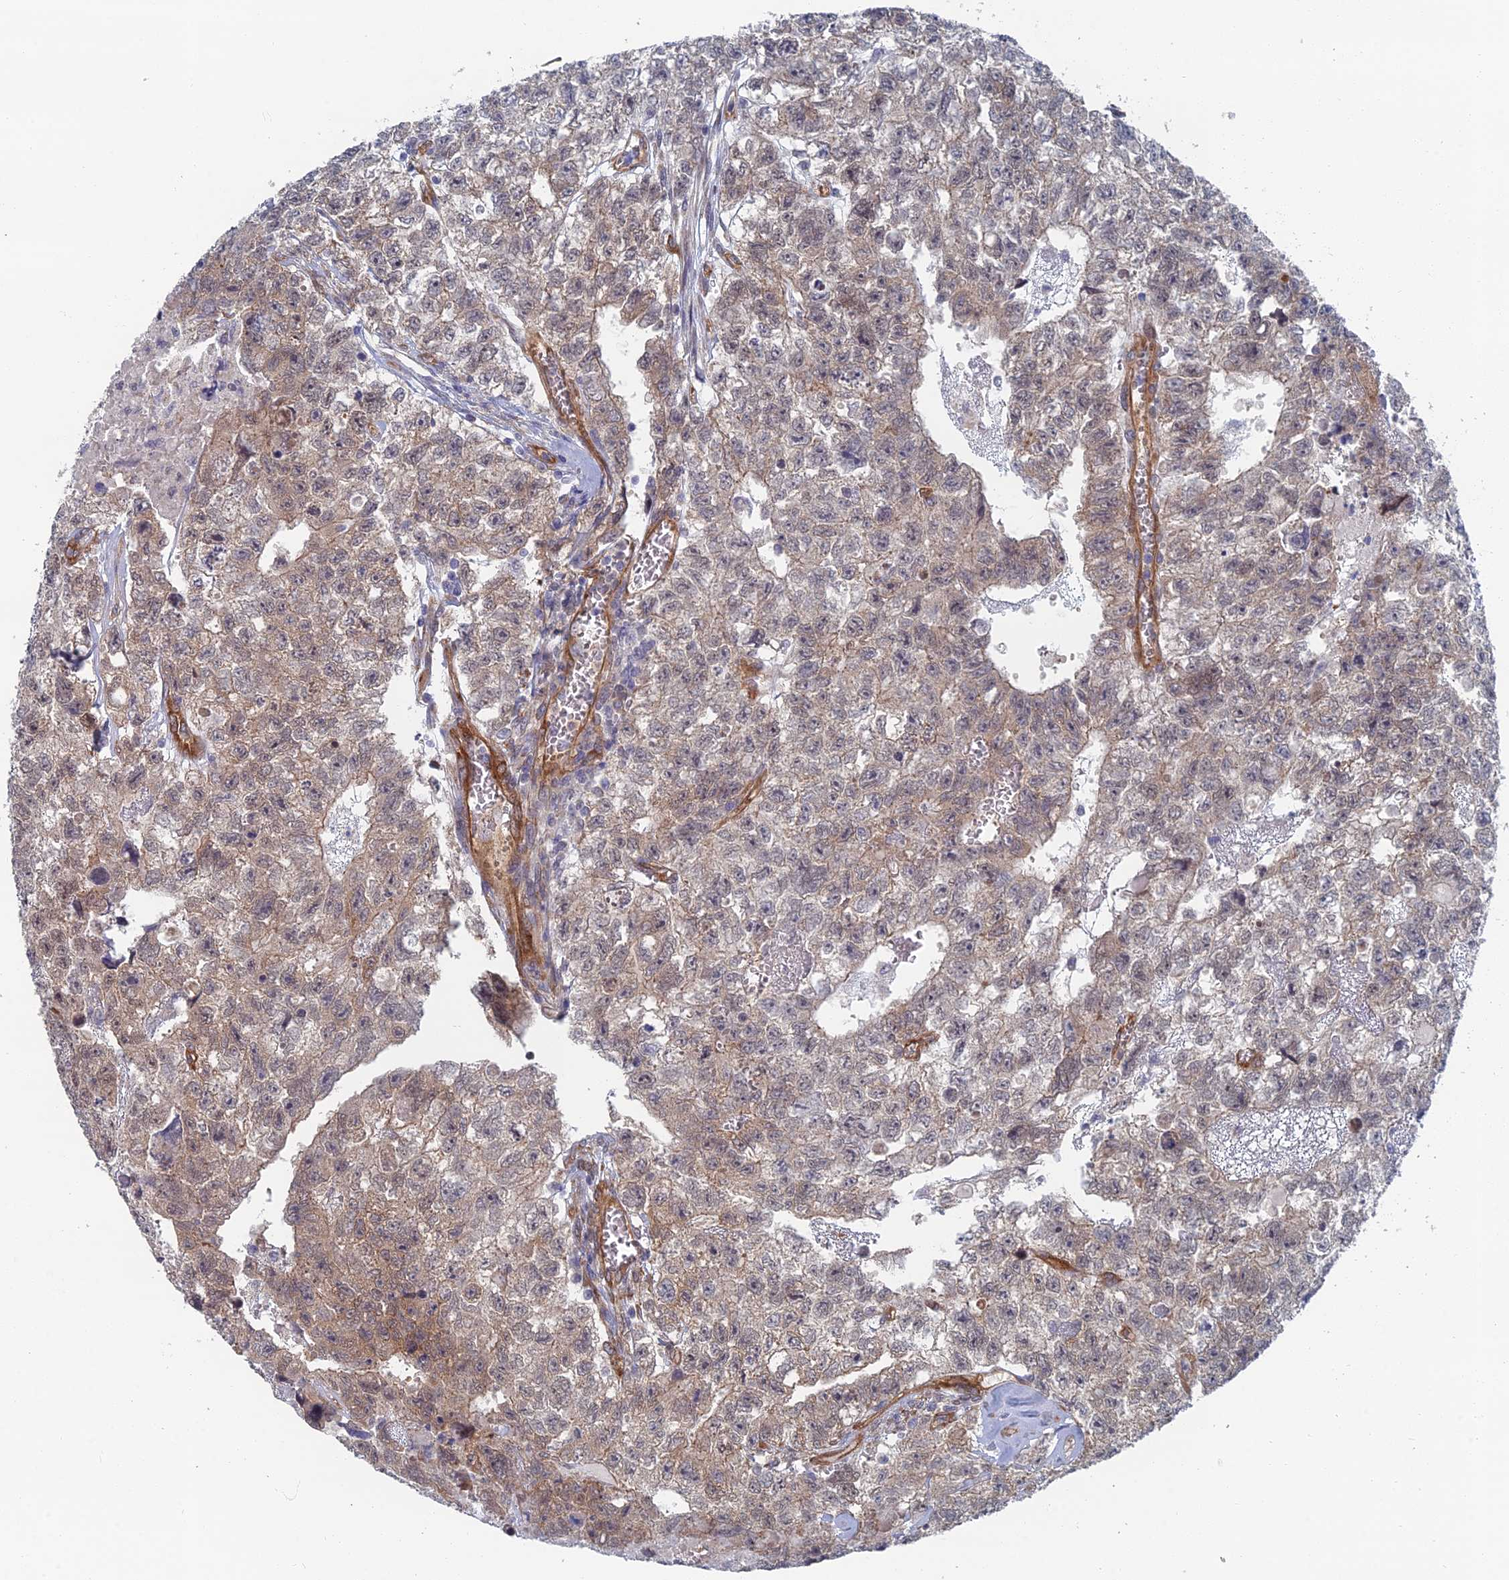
{"staining": {"intensity": "moderate", "quantity": "25%-75%", "location": "cytoplasmic/membranous"}, "tissue": "testis cancer", "cell_type": "Tumor cells", "image_type": "cancer", "snomed": [{"axis": "morphology", "description": "Carcinoma, Embryonal, NOS"}, {"axis": "topography", "description": "Testis"}], "caption": "This image demonstrates immunohistochemistry staining of testis embryonal carcinoma, with medium moderate cytoplasmic/membranous positivity in about 25%-75% of tumor cells.", "gene": "ARAP3", "patient": {"sex": "male", "age": 26}}